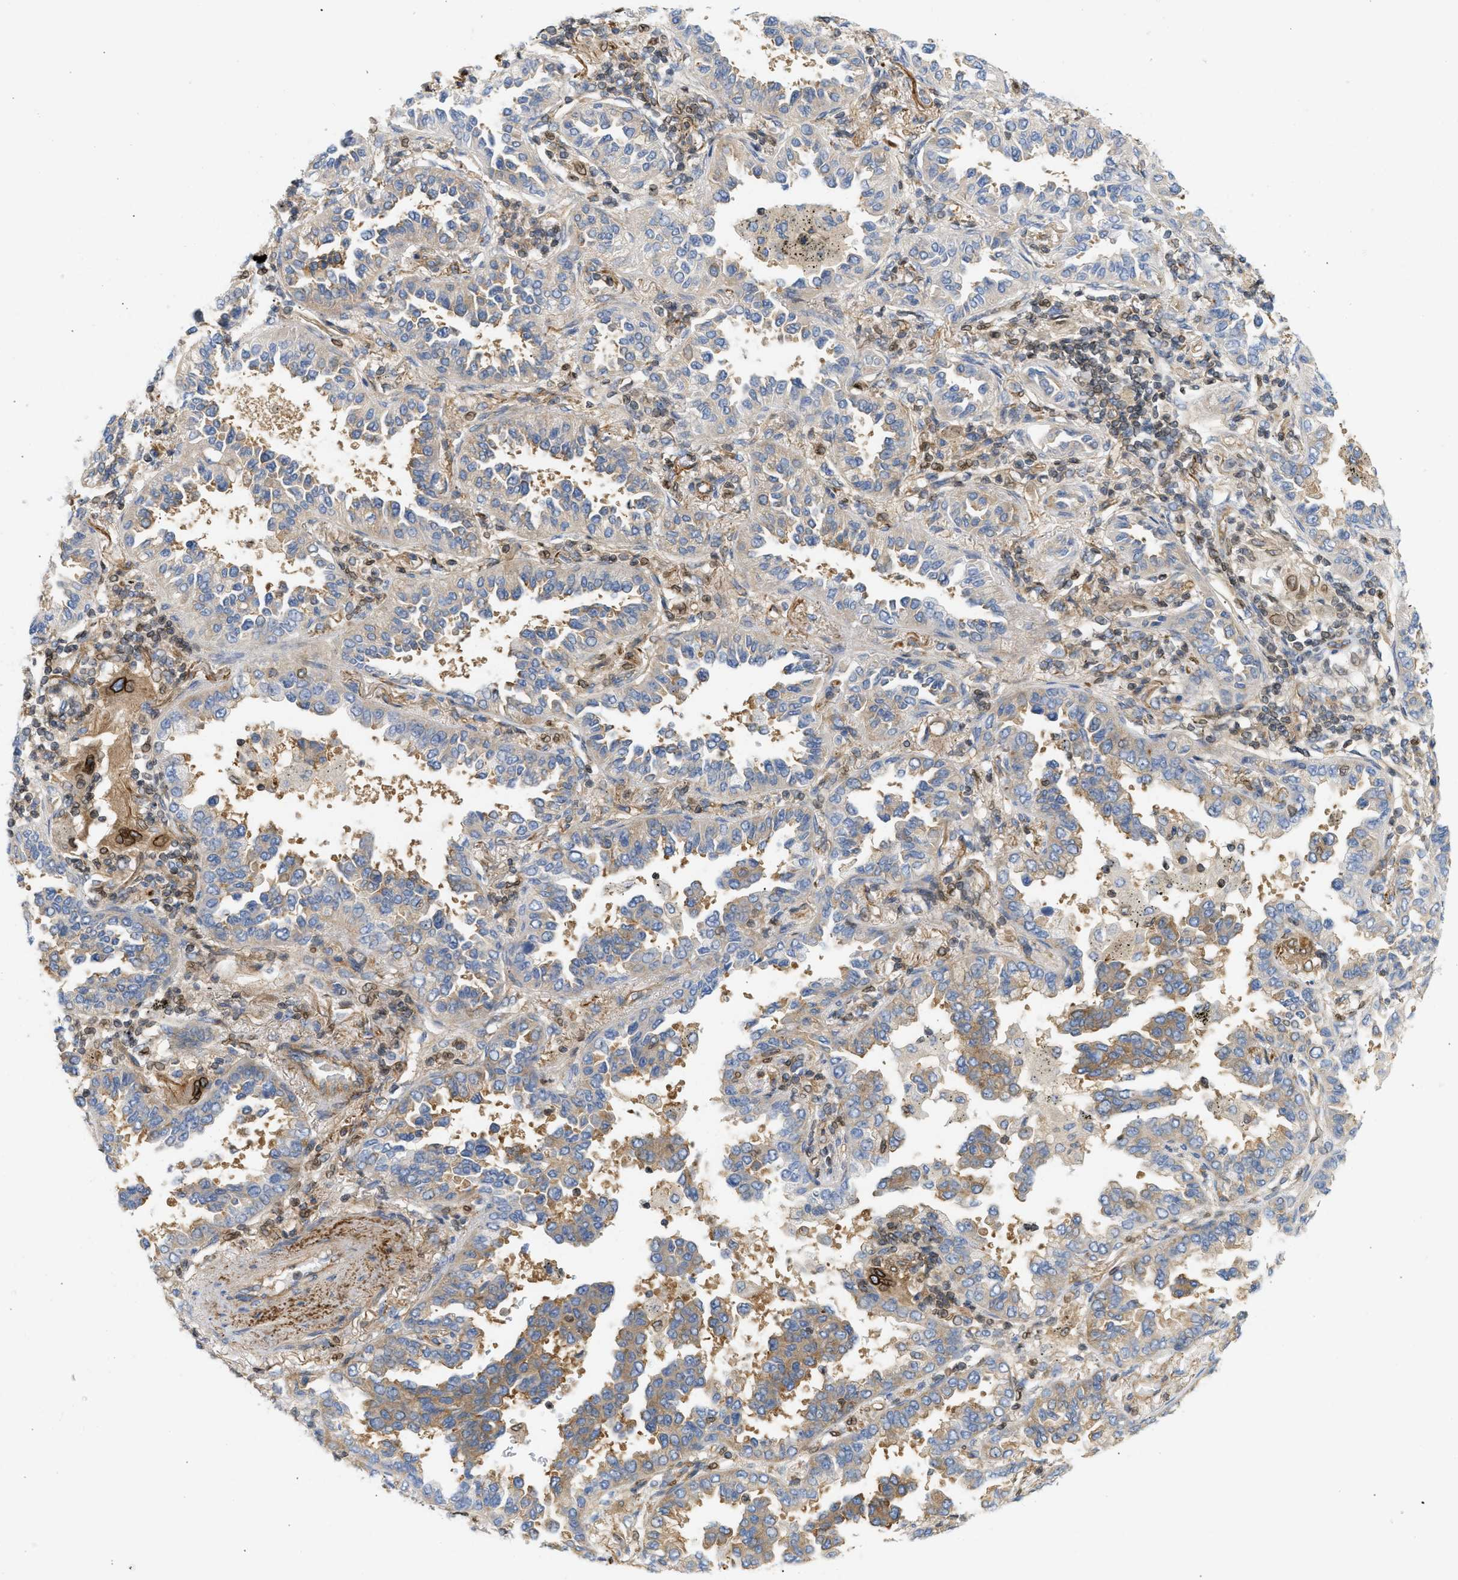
{"staining": {"intensity": "weak", "quantity": "25%-75%", "location": "cytoplasmic/membranous"}, "tissue": "lung cancer", "cell_type": "Tumor cells", "image_type": "cancer", "snomed": [{"axis": "morphology", "description": "Normal tissue, NOS"}, {"axis": "morphology", "description": "Adenocarcinoma, NOS"}, {"axis": "topography", "description": "Lung"}], "caption": "There is low levels of weak cytoplasmic/membranous positivity in tumor cells of adenocarcinoma (lung), as demonstrated by immunohistochemical staining (brown color).", "gene": "STRN", "patient": {"sex": "male", "age": 59}}